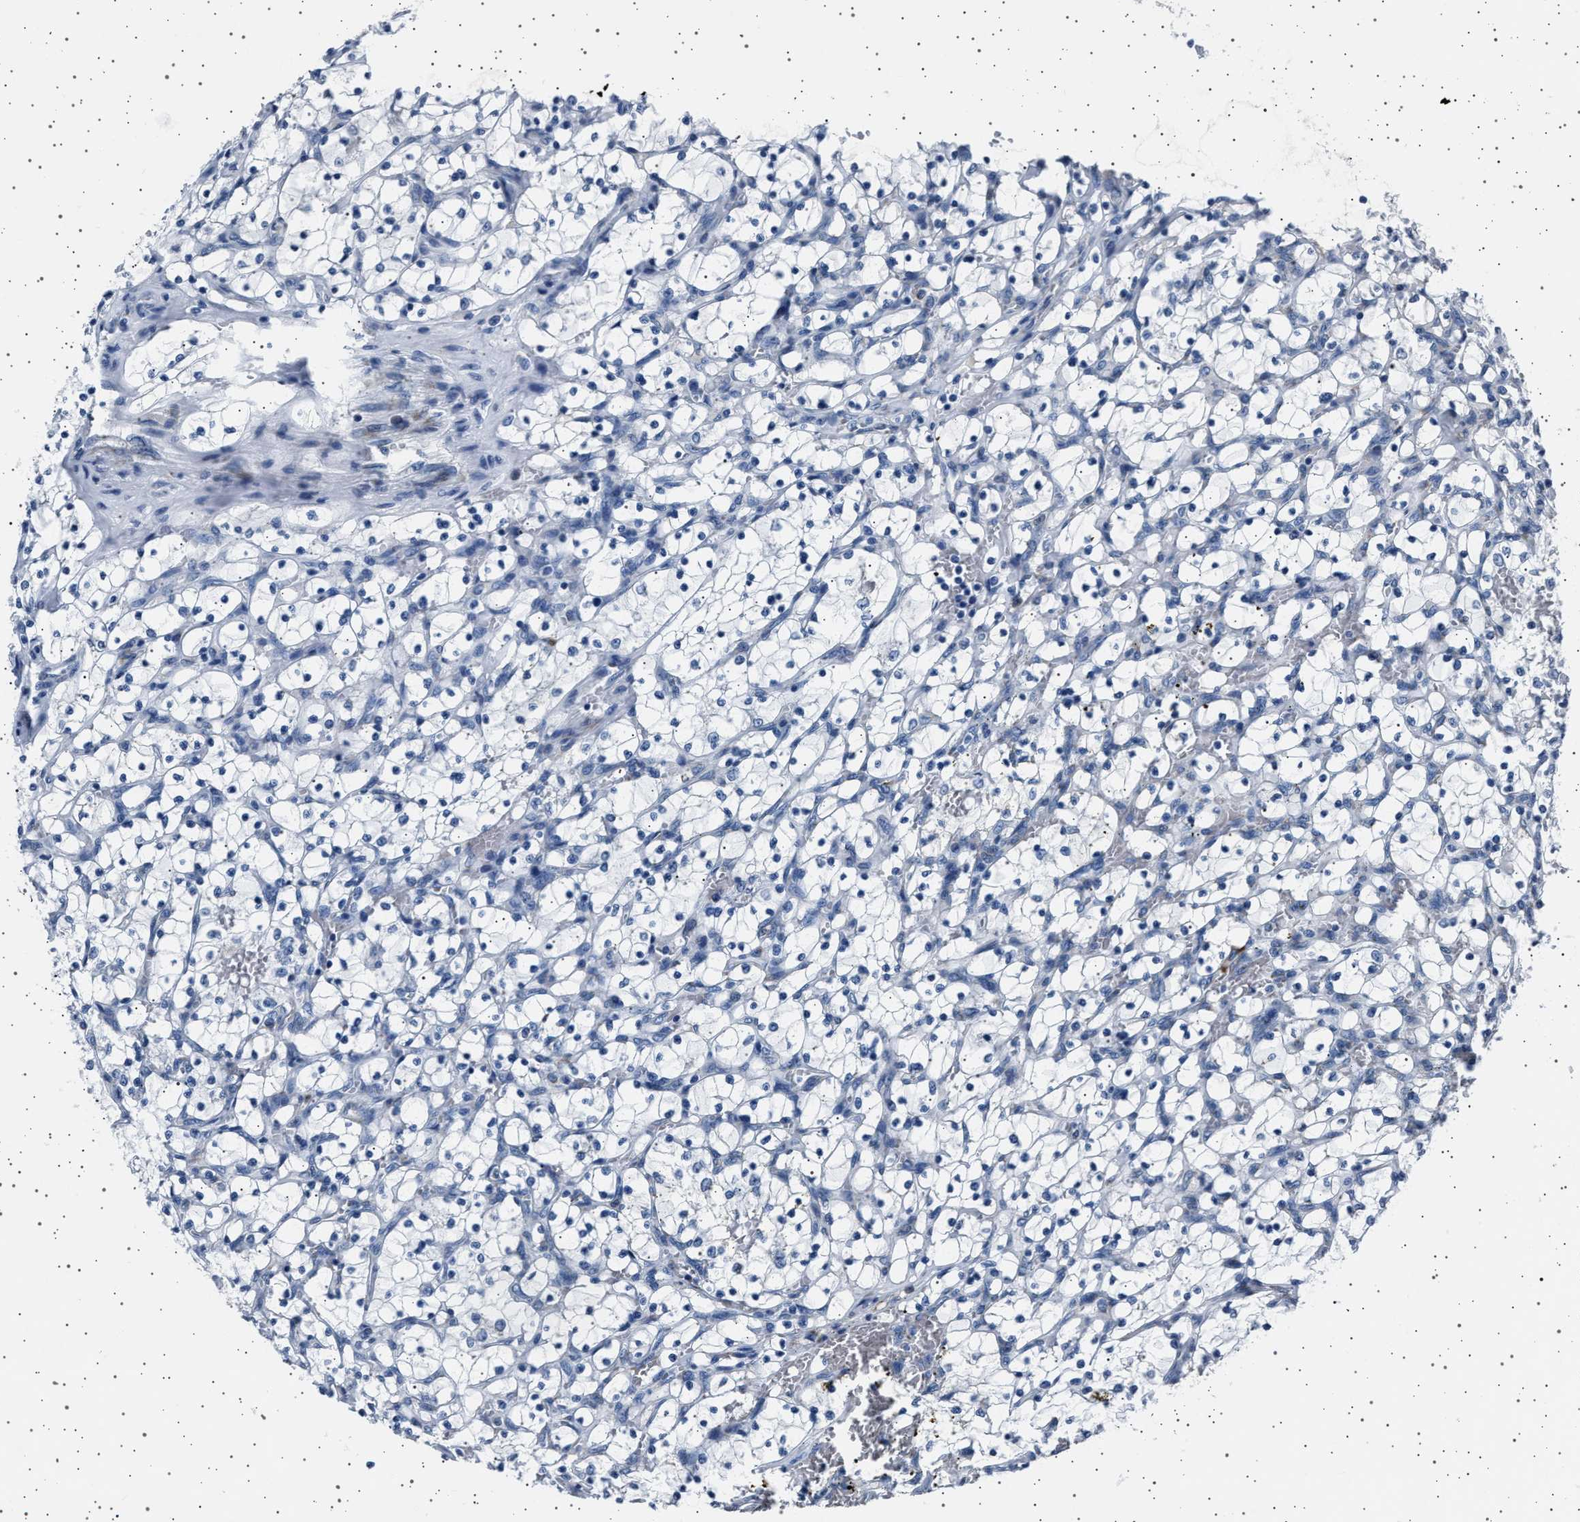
{"staining": {"intensity": "negative", "quantity": "none", "location": "none"}, "tissue": "renal cancer", "cell_type": "Tumor cells", "image_type": "cancer", "snomed": [{"axis": "morphology", "description": "Adenocarcinoma, NOS"}, {"axis": "topography", "description": "Kidney"}], "caption": "An immunohistochemistry photomicrograph of renal adenocarcinoma is shown. There is no staining in tumor cells of renal adenocarcinoma.", "gene": "FTCD", "patient": {"sex": "female", "age": 69}}